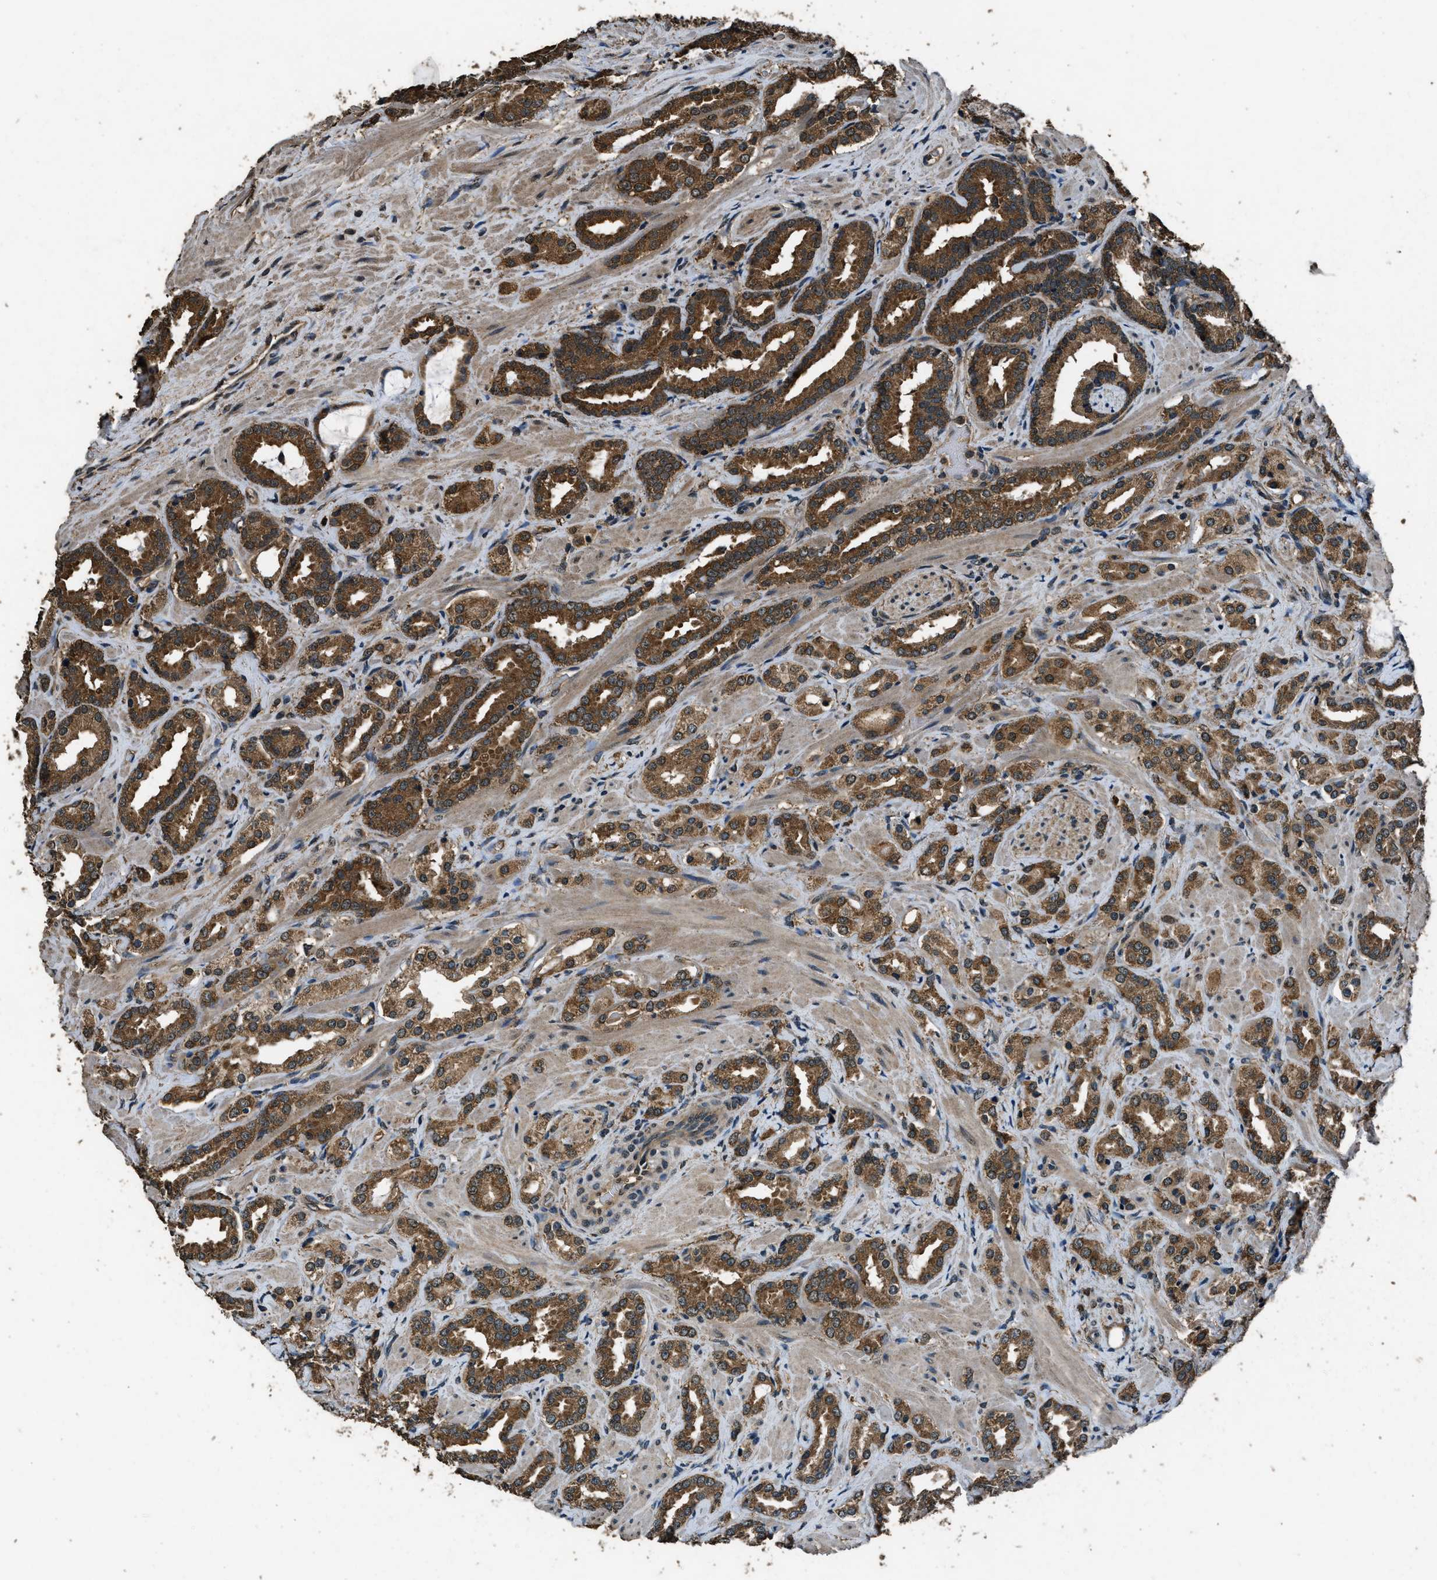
{"staining": {"intensity": "strong", "quantity": ">75%", "location": "cytoplasmic/membranous"}, "tissue": "prostate cancer", "cell_type": "Tumor cells", "image_type": "cancer", "snomed": [{"axis": "morphology", "description": "Adenocarcinoma, High grade"}, {"axis": "topography", "description": "Prostate"}], "caption": "Immunohistochemistry (IHC) (DAB (3,3'-diaminobenzidine)) staining of prostate cancer shows strong cytoplasmic/membranous protein expression in approximately >75% of tumor cells. The protein of interest is stained brown, and the nuclei are stained in blue (DAB (3,3'-diaminobenzidine) IHC with brightfield microscopy, high magnification).", "gene": "SALL3", "patient": {"sex": "male", "age": 64}}